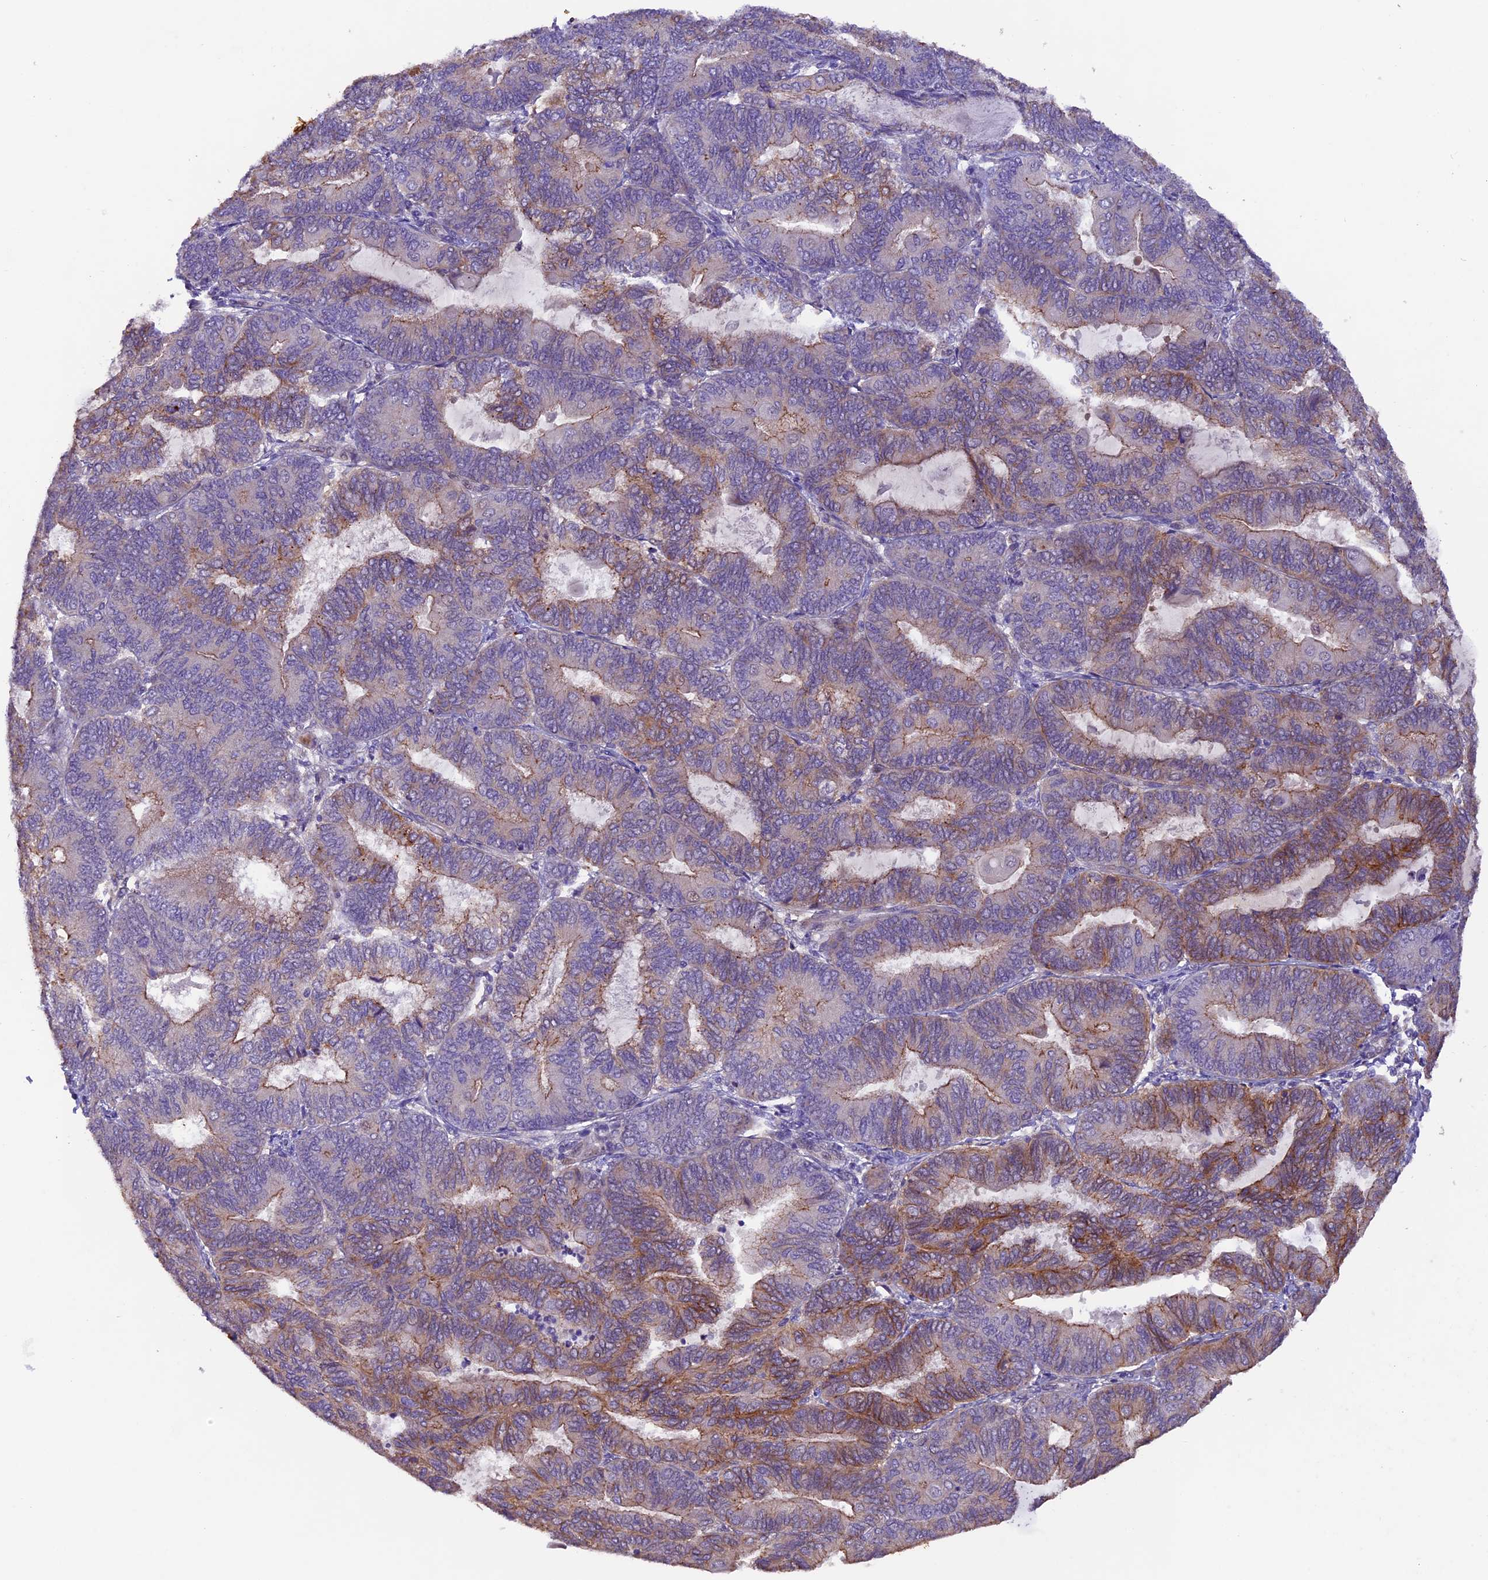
{"staining": {"intensity": "weak", "quantity": "<25%", "location": "cytoplasmic/membranous"}, "tissue": "endometrial cancer", "cell_type": "Tumor cells", "image_type": "cancer", "snomed": [{"axis": "morphology", "description": "Adenocarcinoma, NOS"}, {"axis": "topography", "description": "Endometrium"}], "caption": "Immunohistochemistry of endometrial cancer (adenocarcinoma) shows no staining in tumor cells. (DAB (3,3'-diaminobenzidine) immunohistochemistry (IHC), high magnification).", "gene": "NCK2", "patient": {"sex": "female", "age": 81}}